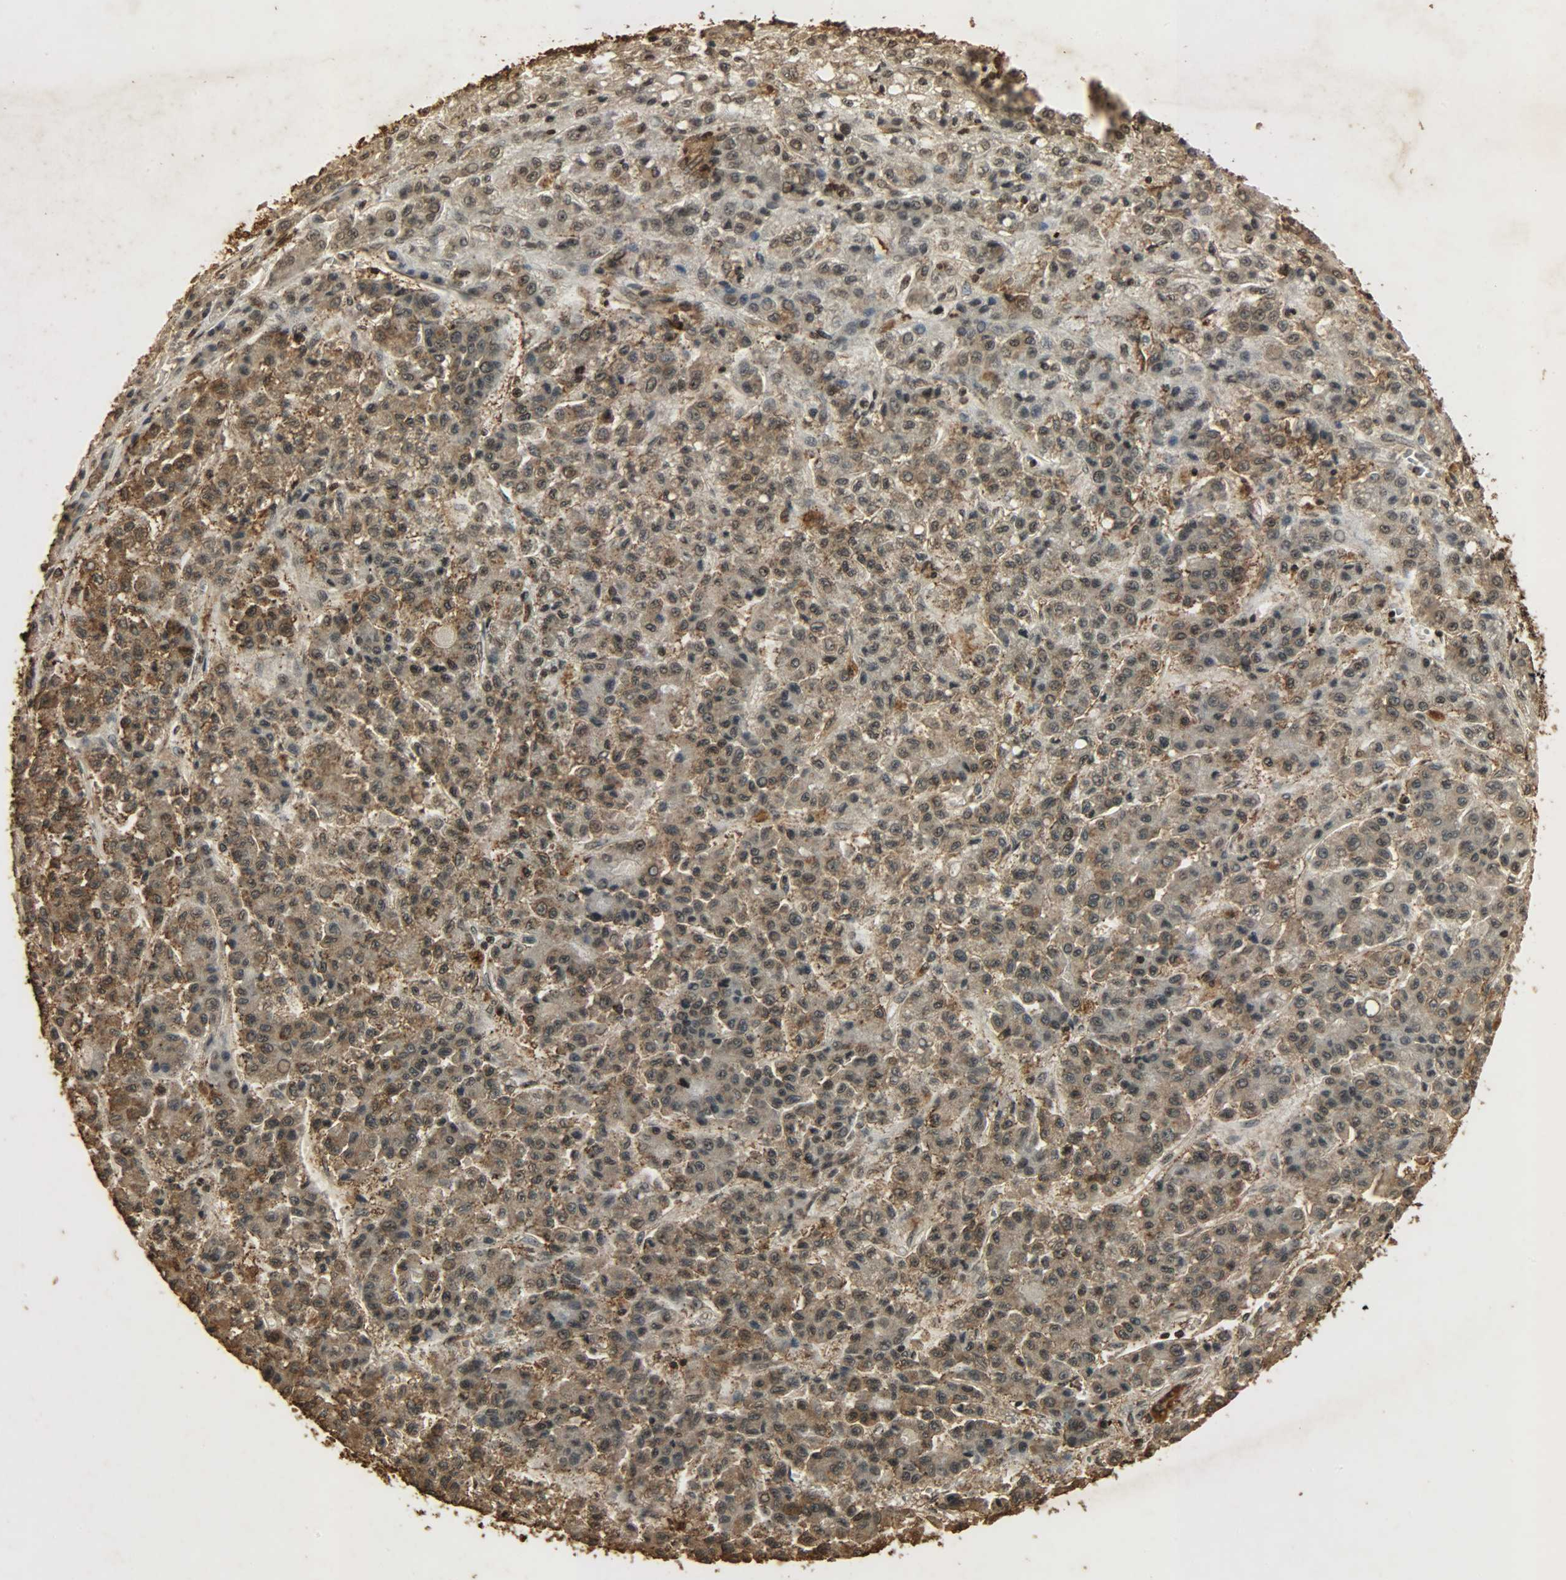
{"staining": {"intensity": "moderate", "quantity": ">75%", "location": "cytoplasmic/membranous,nuclear"}, "tissue": "liver cancer", "cell_type": "Tumor cells", "image_type": "cancer", "snomed": [{"axis": "morphology", "description": "Carcinoma, Hepatocellular, NOS"}, {"axis": "topography", "description": "Liver"}], "caption": "Immunohistochemical staining of human hepatocellular carcinoma (liver) shows moderate cytoplasmic/membranous and nuclear protein staining in about >75% of tumor cells.", "gene": "PPP3R1", "patient": {"sex": "male", "age": 70}}